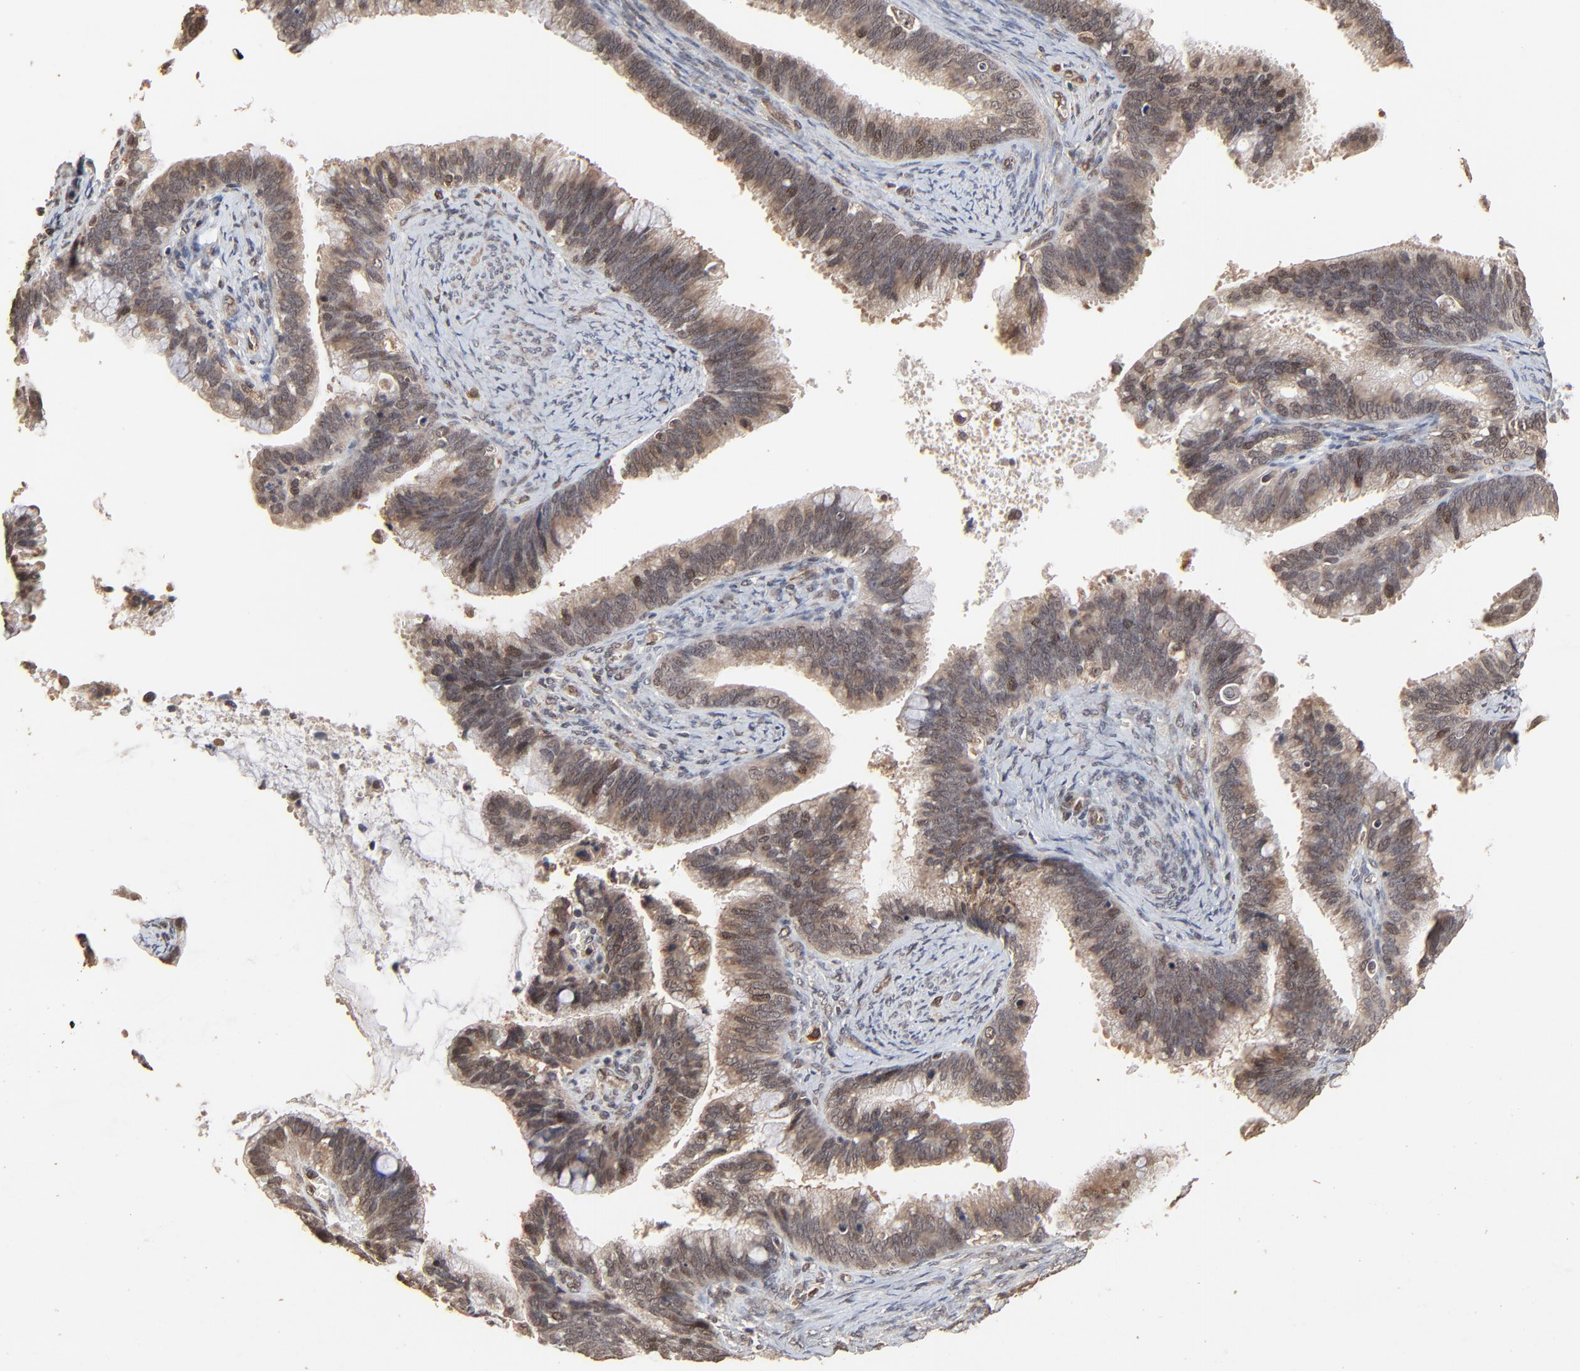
{"staining": {"intensity": "moderate", "quantity": ">75%", "location": "cytoplasmic/membranous,nuclear"}, "tissue": "cervical cancer", "cell_type": "Tumor cells", "image_type": "cancer", "snomed": [{"axis": "morphology", "description": "Adenocarcinoma, NOS"}, {"axis": "topography", "description": "Cervix"}], "caption": "About >75% of tumor cells in human cervical adenocarcinoma exhibit moderate cytoplasmic/membranous and nuclear protein staining as visualized by brown immunohistochemical staining.", "gene": "FAM227A", "patient": {"sex": "female", "age": 47}}